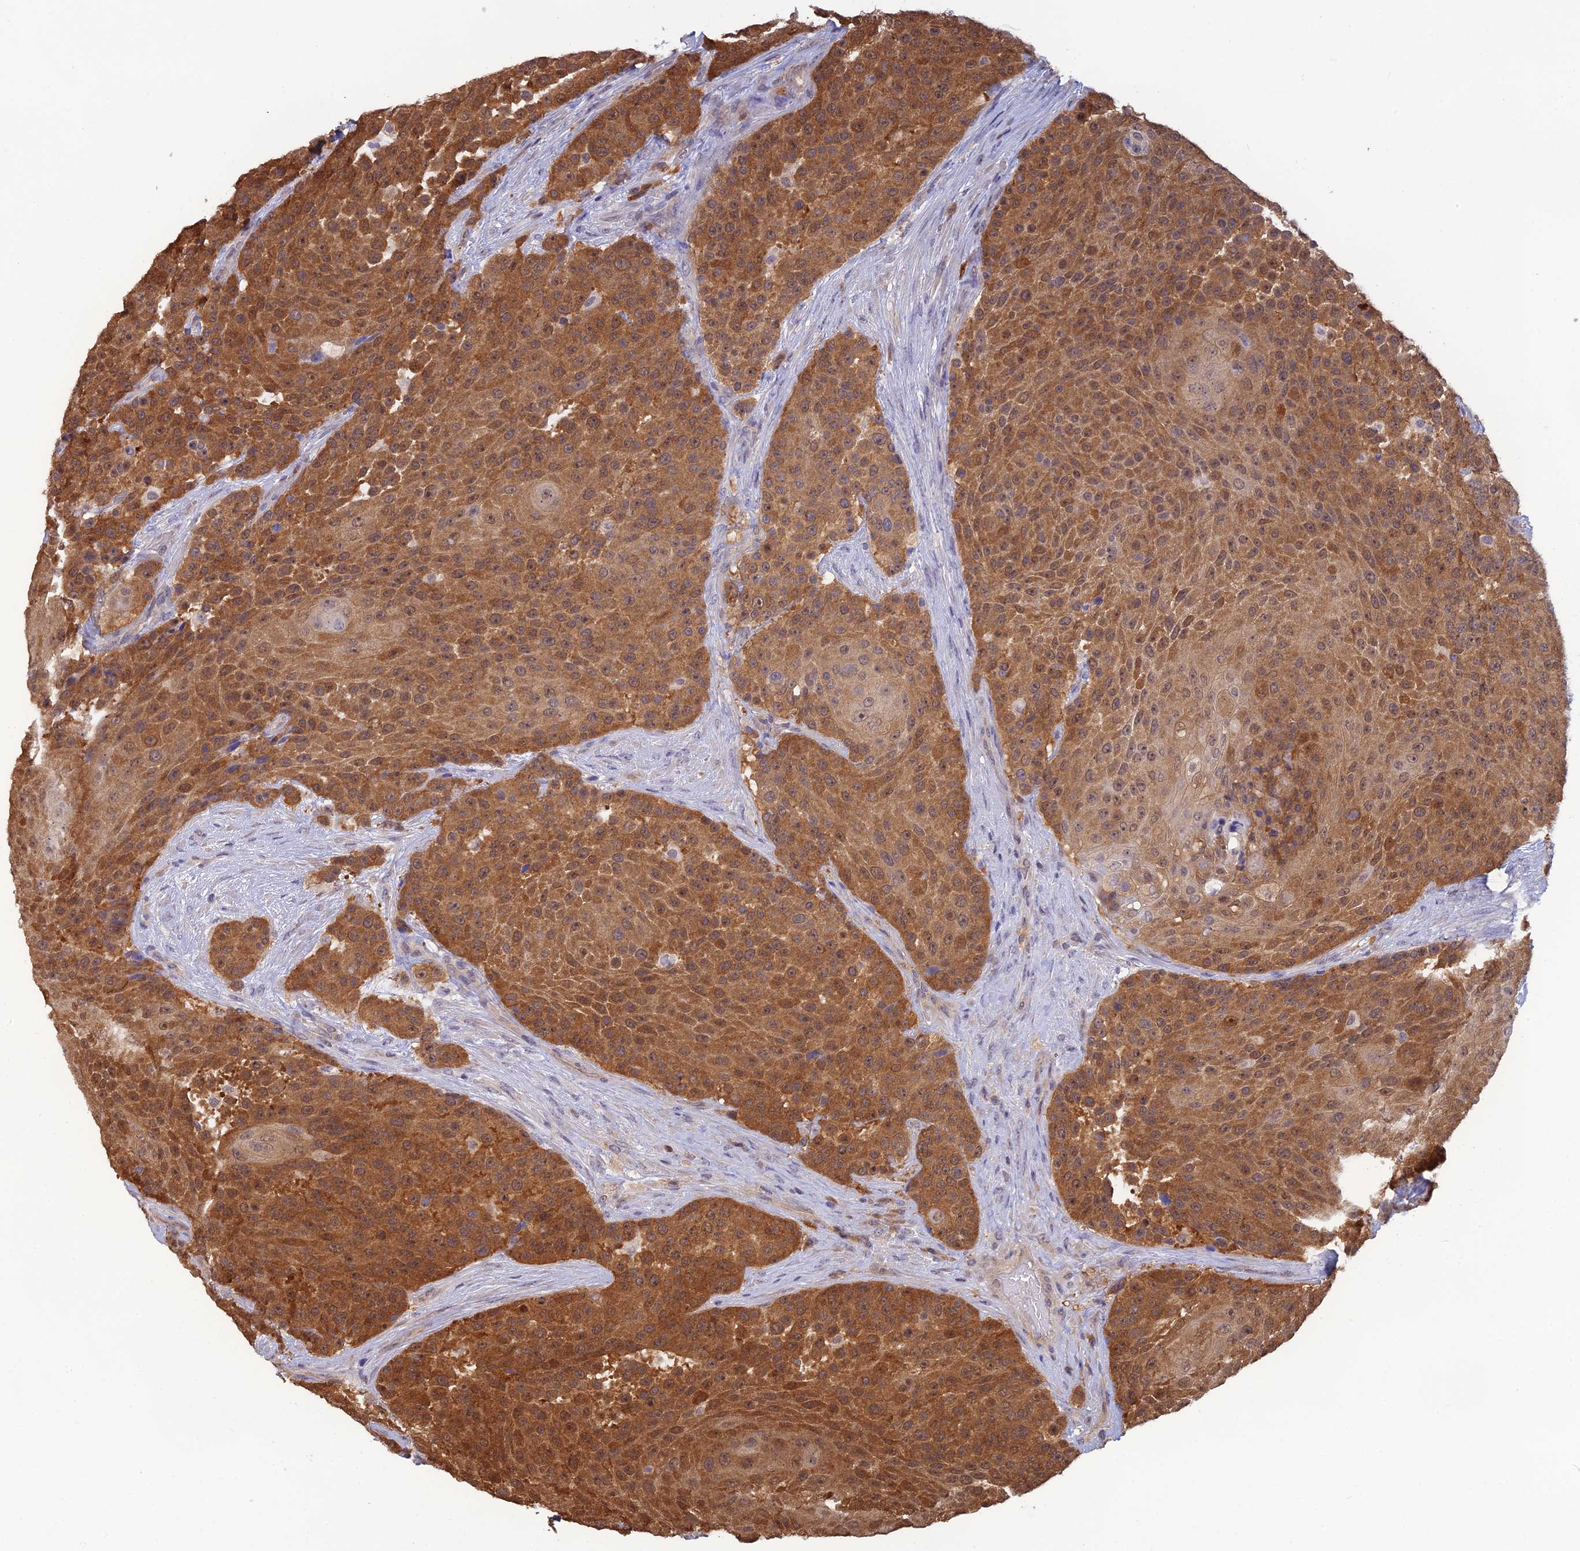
{"staining": {"intensity": "moderate", "quantity": ">75%", "location": "cytoplasmic/membranous,nuclear"}, "tissue": "urothelial cancer", "cell_type": "Tumor cells", "image_type": "cancer", "snomed": [{"axis": "morphology", "description": "Urothelial carcinoma, High grade"}, {"axis": "topography", "description": "Urinary bladder"}], "caption": "Protein analysis of high-grade urothelial carcinoma tissue demonstrates moderate cytoplasmic/membranous and nuclear positivity in approximately >75% of tumor cells.", "gene": "HINT1", "patient": {"sex": "female", "age": 63}}